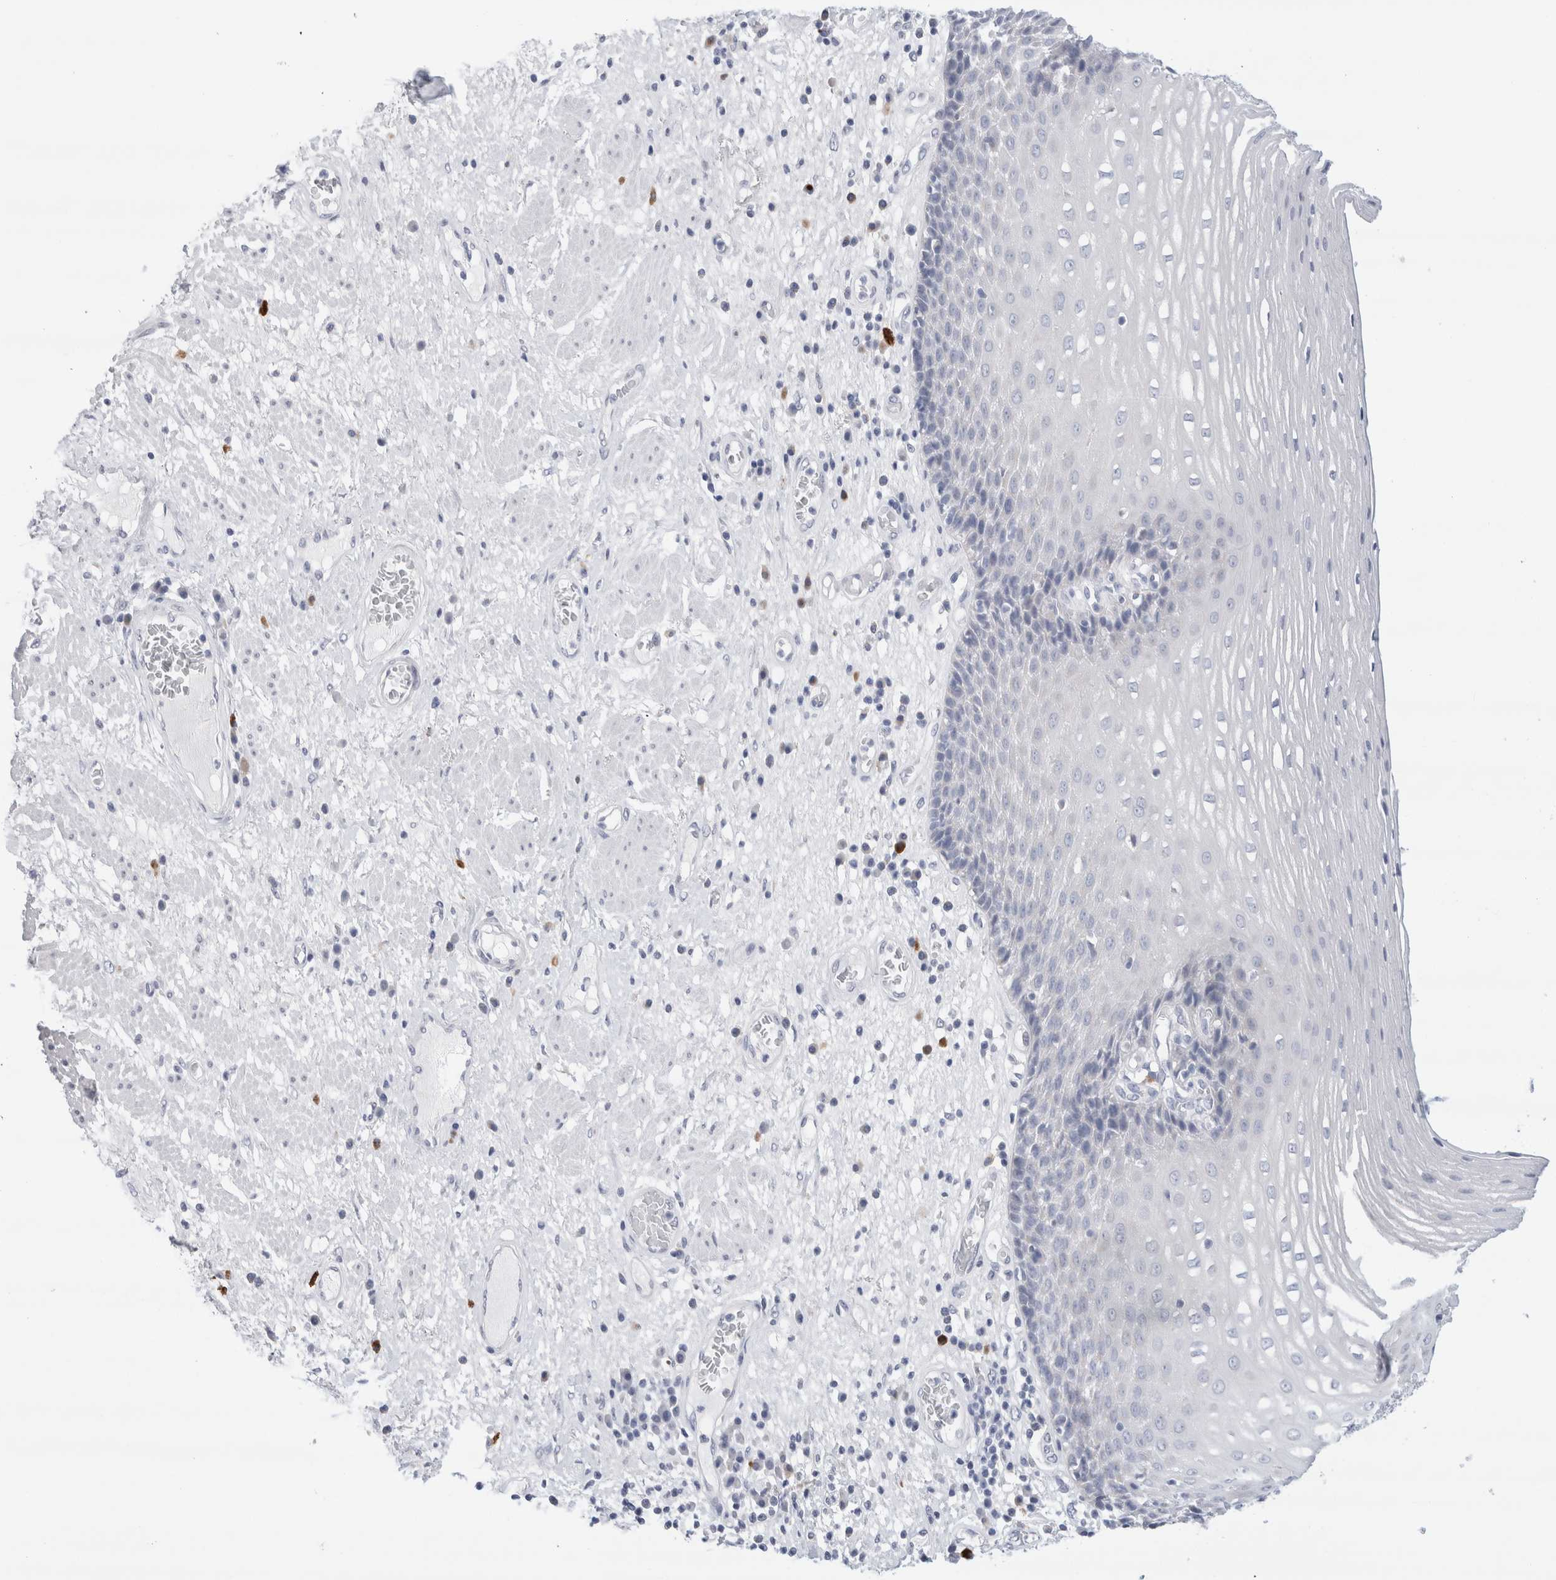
{"staining": {"intensity": "negative", "quantity": "none", "location": "none"}, "tissue": "esophagus", "cell_type": "Squamous epithelial cells", "image_type": "normal", "snomed": [{"axis": "morphology", "description": "Normal tissue, NOS"}, {"axis": "morphology", "description": "Adenocarcinoma, NOS"}, {"axis": "topography", "description": "Esophagus"}], "caption": "A photomicrograph of esophagus stained for a protein shows no brown staining in squamous epithelial cells. (DAB (3,3'-diaminobenzidine) immunohistochemistry (IHC) with hematoxylin counter stain).", "gene": "SLC22A12", "patient": {"sex": "male", "age": 62}}